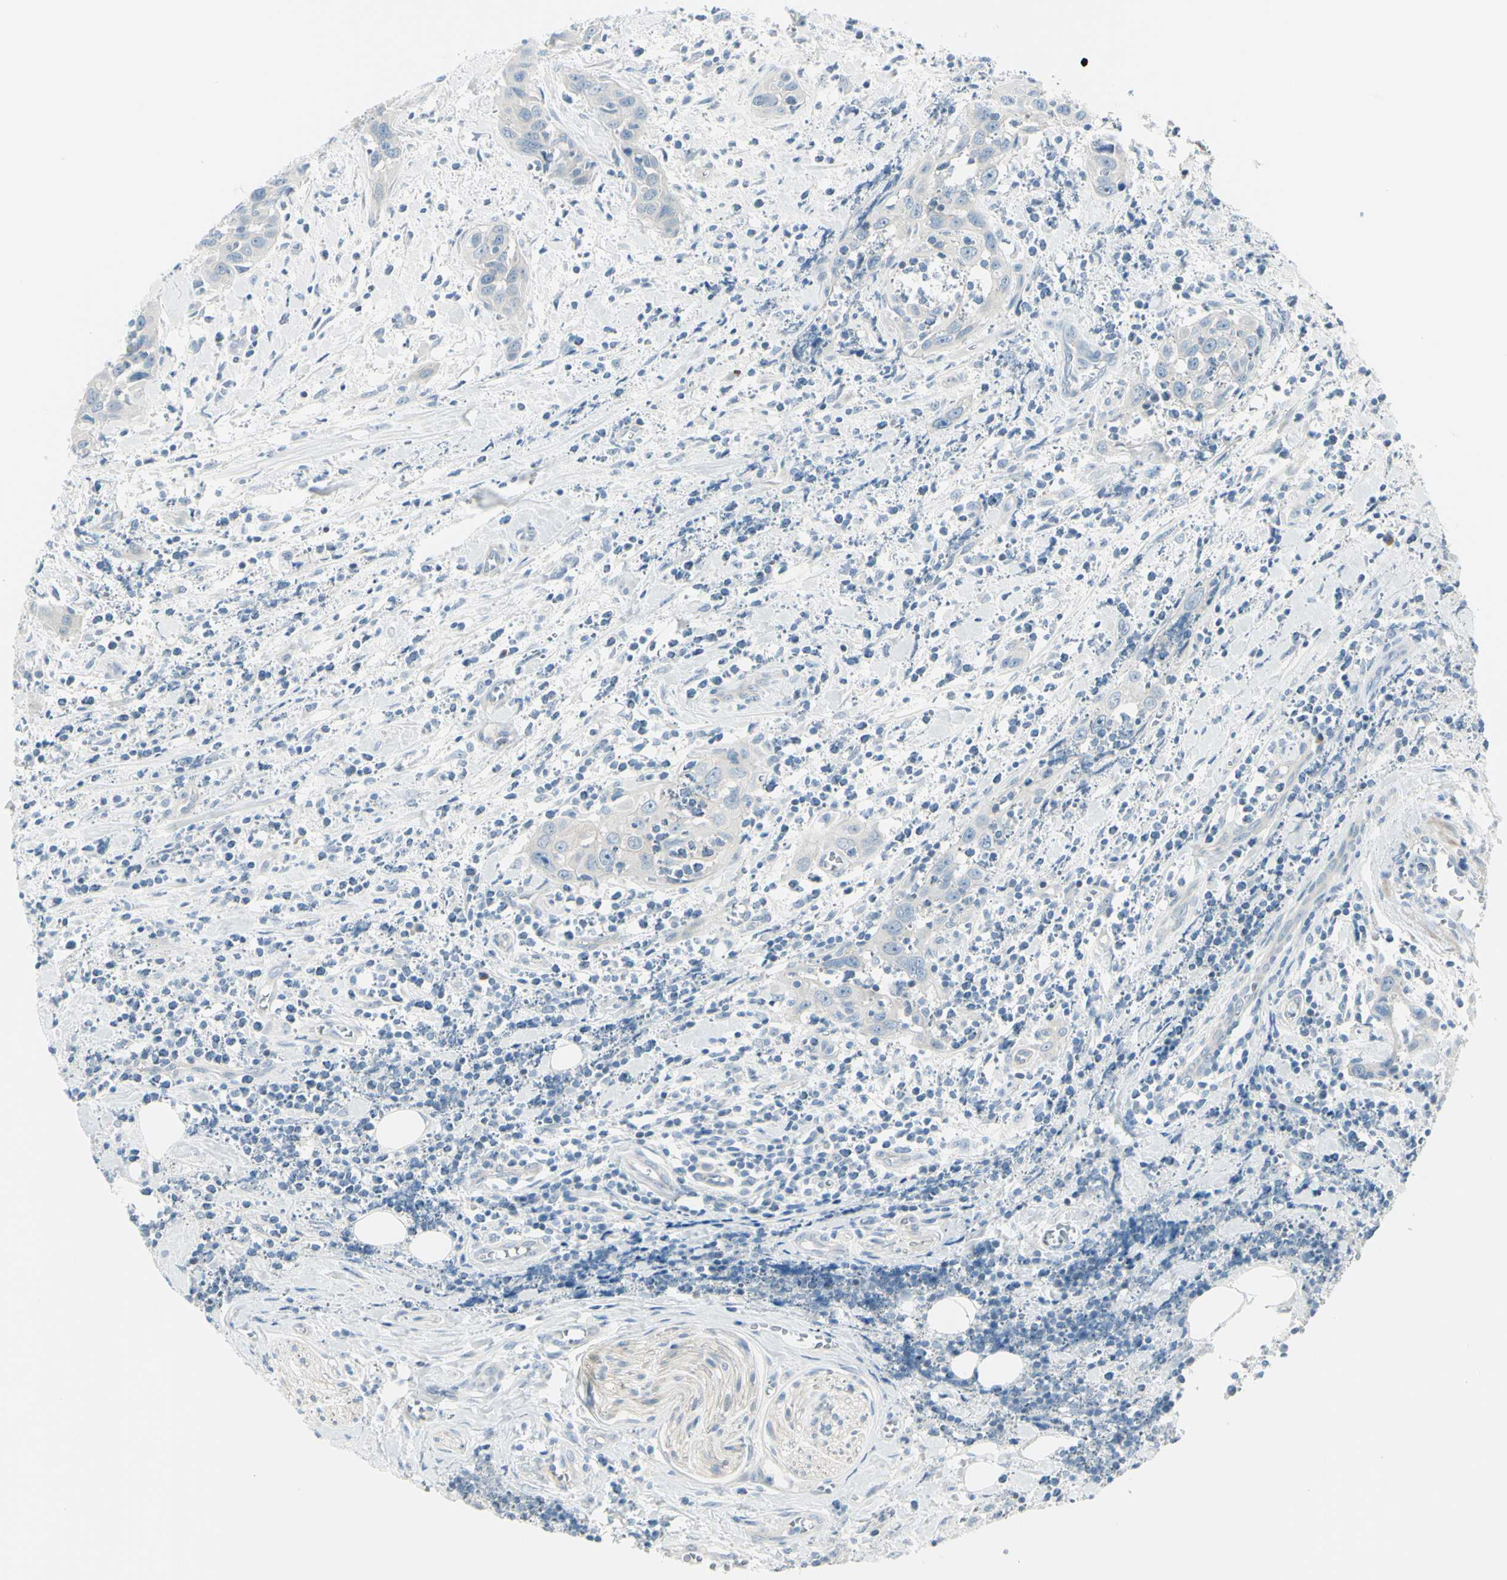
{"staining": {"intensity": "moderate", "quantity": "<25%", "location": "cytoplasmic/membranous"}, "tissue": "head and neck cancer", "cell_type": "Tumor cells", "image_type": "cancer", "snomed": [{"axis": "morphology", "description": "Squamous cell carcinoma, NOS"}, {"axis": "topography", "description": "Oral tissue"}, {"axis": "topography", "description": "Head-Neck"}], "caption": "Immunohistochemical staining of head and neck cancer exhibits moderate cytoplasmic/membranous protein staining in approximately <25% of tumor cells.", "gene": "LRRK1", "patient": {"sex": "female", "age": 50}}